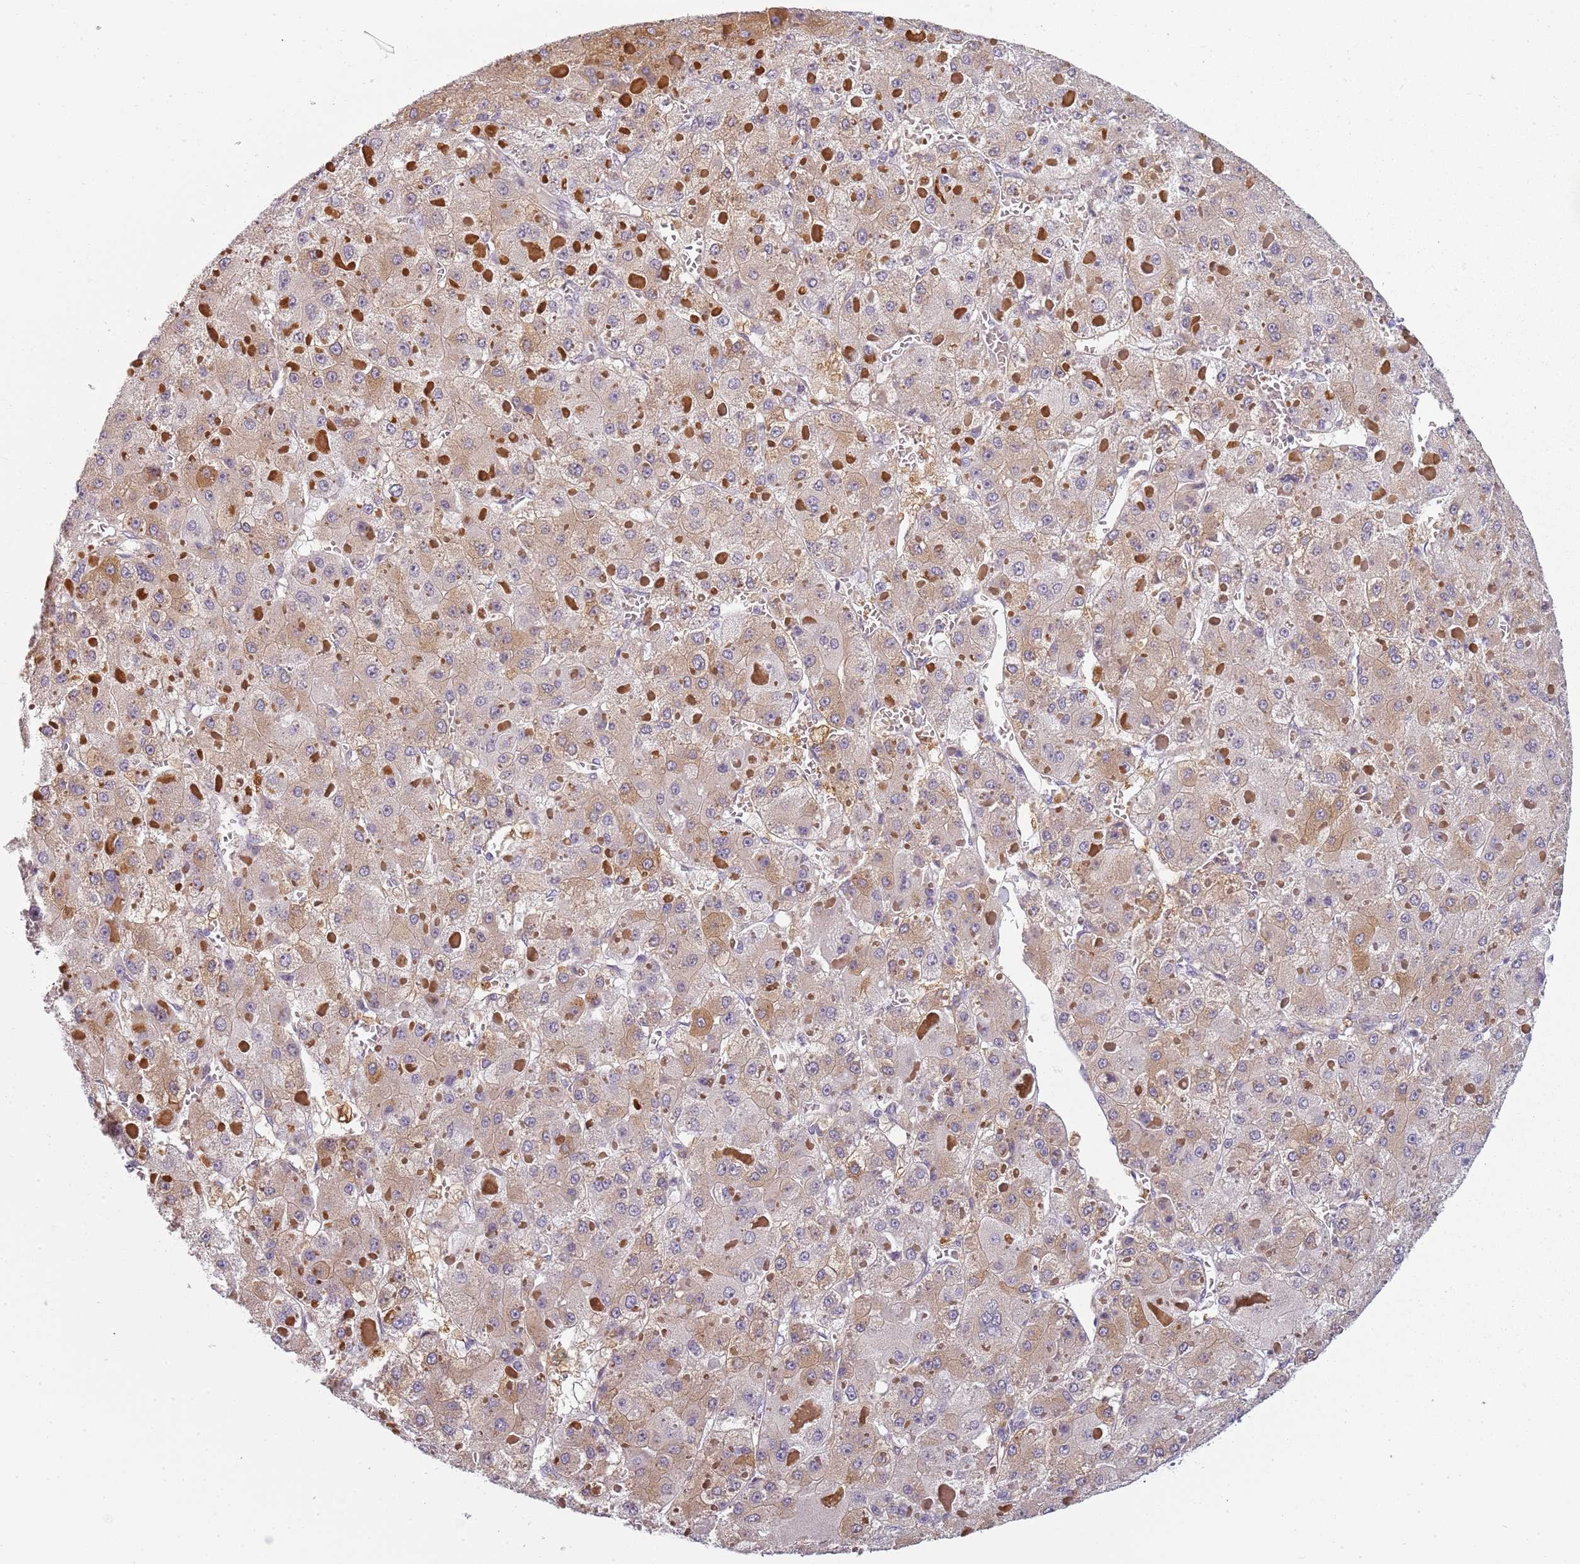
{"staining": {"intensity": "moderate", "quantity": "25%-75%", "location": "cytoplasmic/membranous"}, "tissue": "liver cancer", "cell_type": "Tumor cells", "image_type": "cancer", "snomed": [{"axis": "morphology", "description": "Carcinoma, Hepatocellular, NOS"}, {"axis": "topography", "description": "Liver"}], "caption": "DAB (3,3'-diaminobenzidine) immunohistochemical staining of human liver hepatocellular carcinoma demonstrates moderate cytoplasmic/membranous protein staining in about 25%-75% of tumor cells.", "gene": "CC2D2B", "patient": {"sex": "female", "age": 73}}